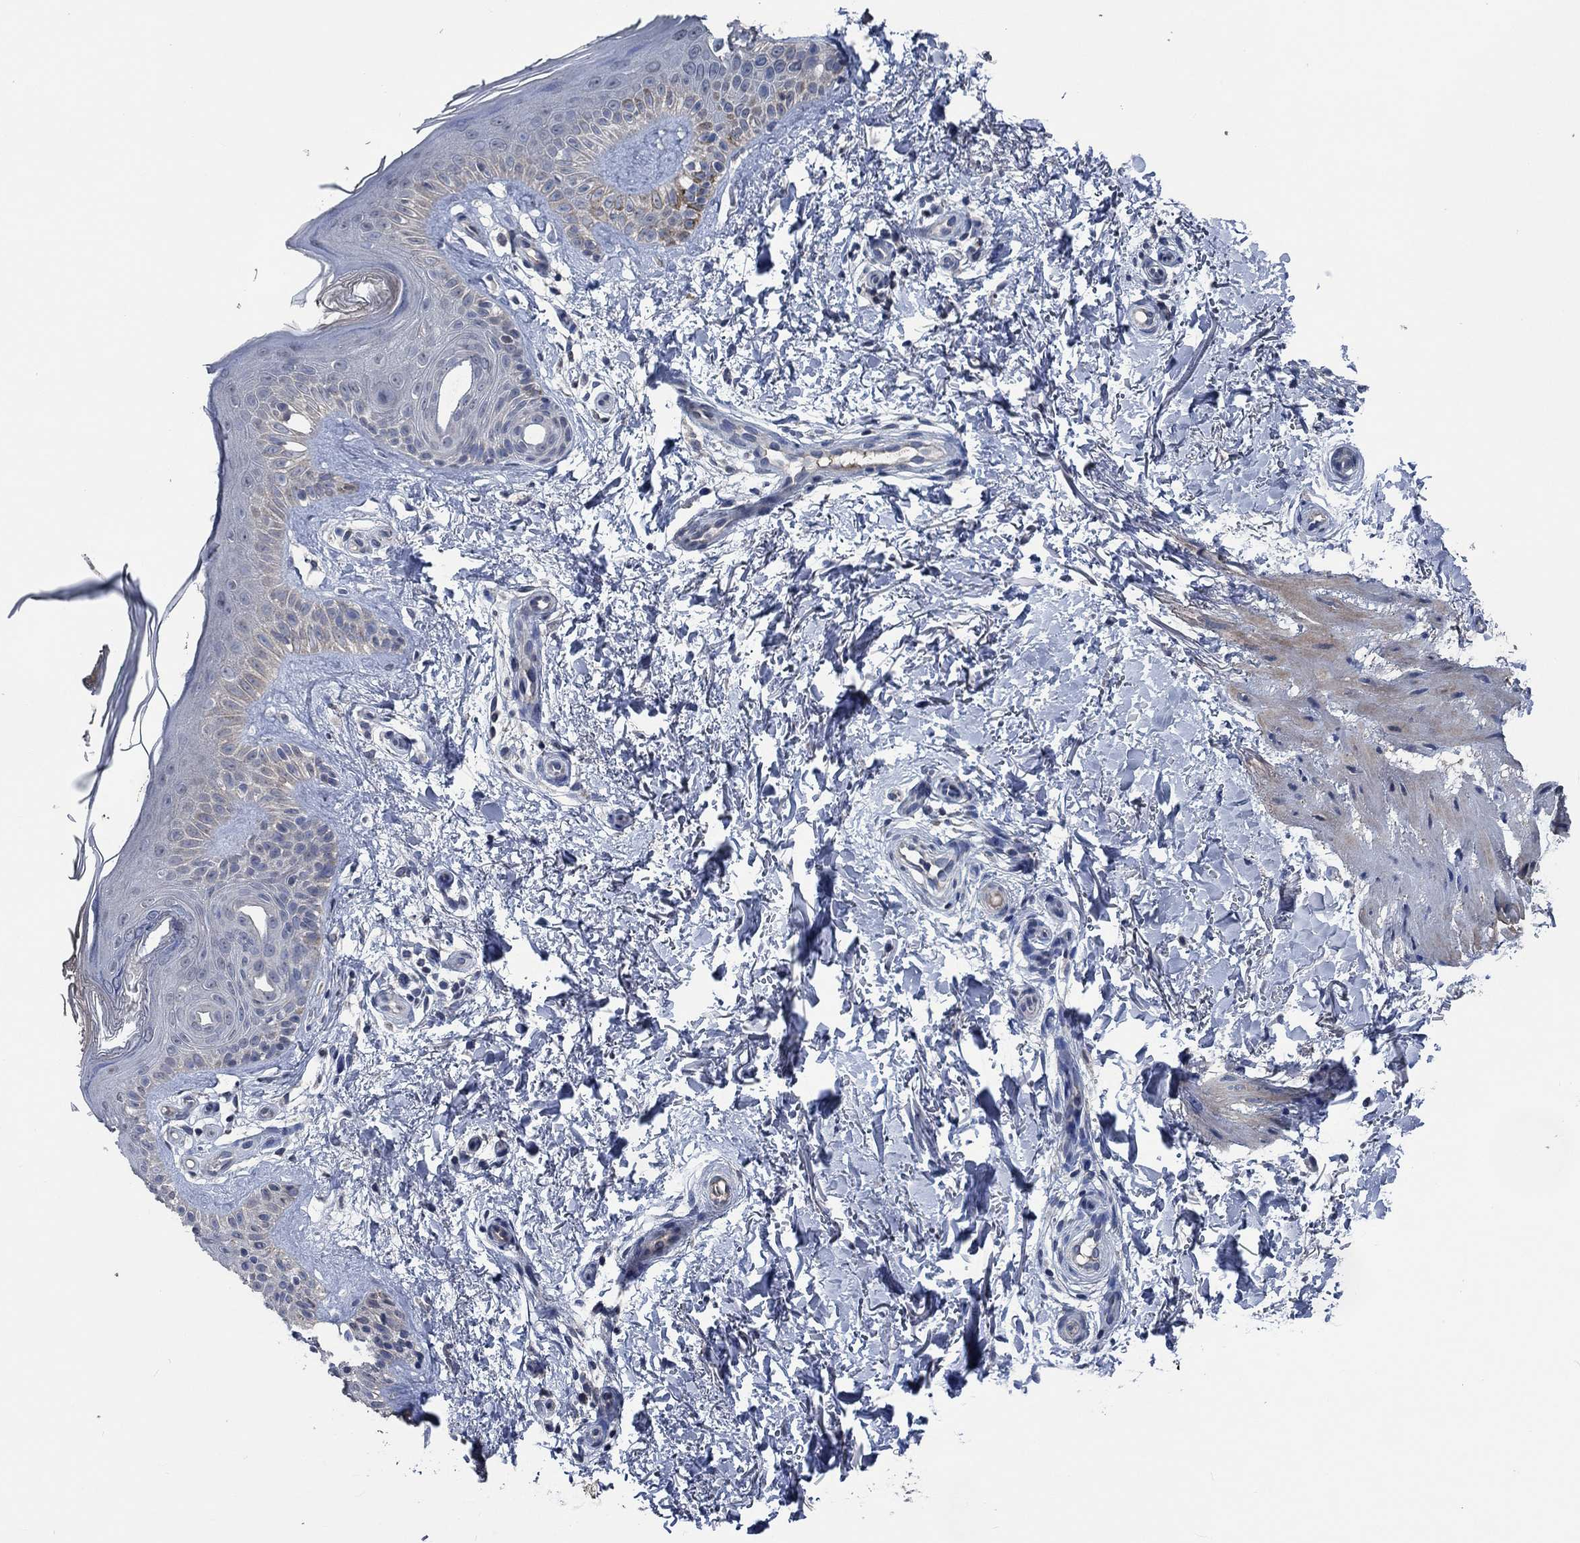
{"staining": {"intensity": "negative", "quantity": "none", "location": "none"}, "tissue": "skin", "cell_type": "Fibroblasts", "image_type": "normal", "snomed": [{"axis": "morphology", "description": "Normal tissue, NOS"}, {"axis": "morphology", "description": "Inflammation, NOS"}, {"axis": "morphology", "description": "Fibrosis, NOS"}, {"axis": "topography", "description": "Skin"}], "caption": "Immunohistochemistry (IHC) photomicrograph of unremarkable skin: human skin stained with DAB (3,3'-diaminobenzidine) displays no significant protein staining in fibroblasts. The staining was performed using DAB to visualize the protein expression in brown, while the nuclei were stained in blue with hematoxylin (Magnification: 20x).", "gene": "OBSCN", "patient": {"sex": "male", "age": 71}}